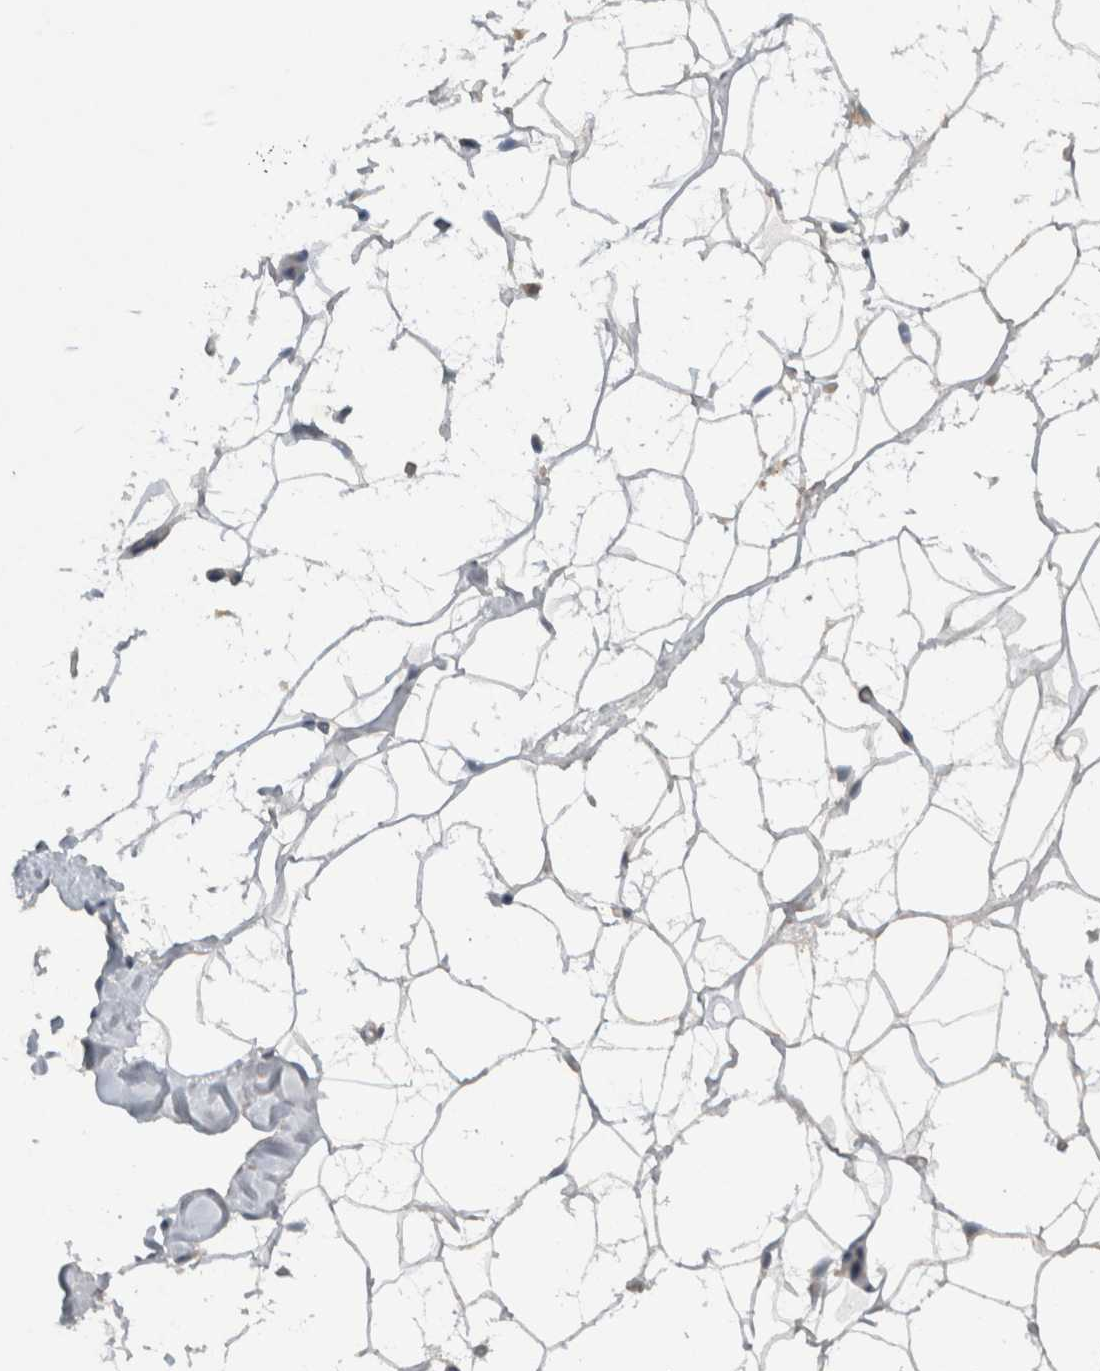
{"staining": {"intensity": "negative", "quantity": "none", "location": "none"}, "tissue": "adipose tissue", "cell_type": "Adipocytes", "image_type": "normal", "snomed": [{"axis": "morphology", "description": "Normal tissue, NOS"}, {"axis": "morphology", "description": "Fibrosis, NOS"}, {"axis": "topography", "description": "Breast"}, {"axis": "topography", "description": "Adipose tissue"}], "caption": "The IHC histopathology image has no significant staining in adipocytes of adipose tissue.", "gene": "SCARA5", "patient": {"sex": "female", "age": 39}}